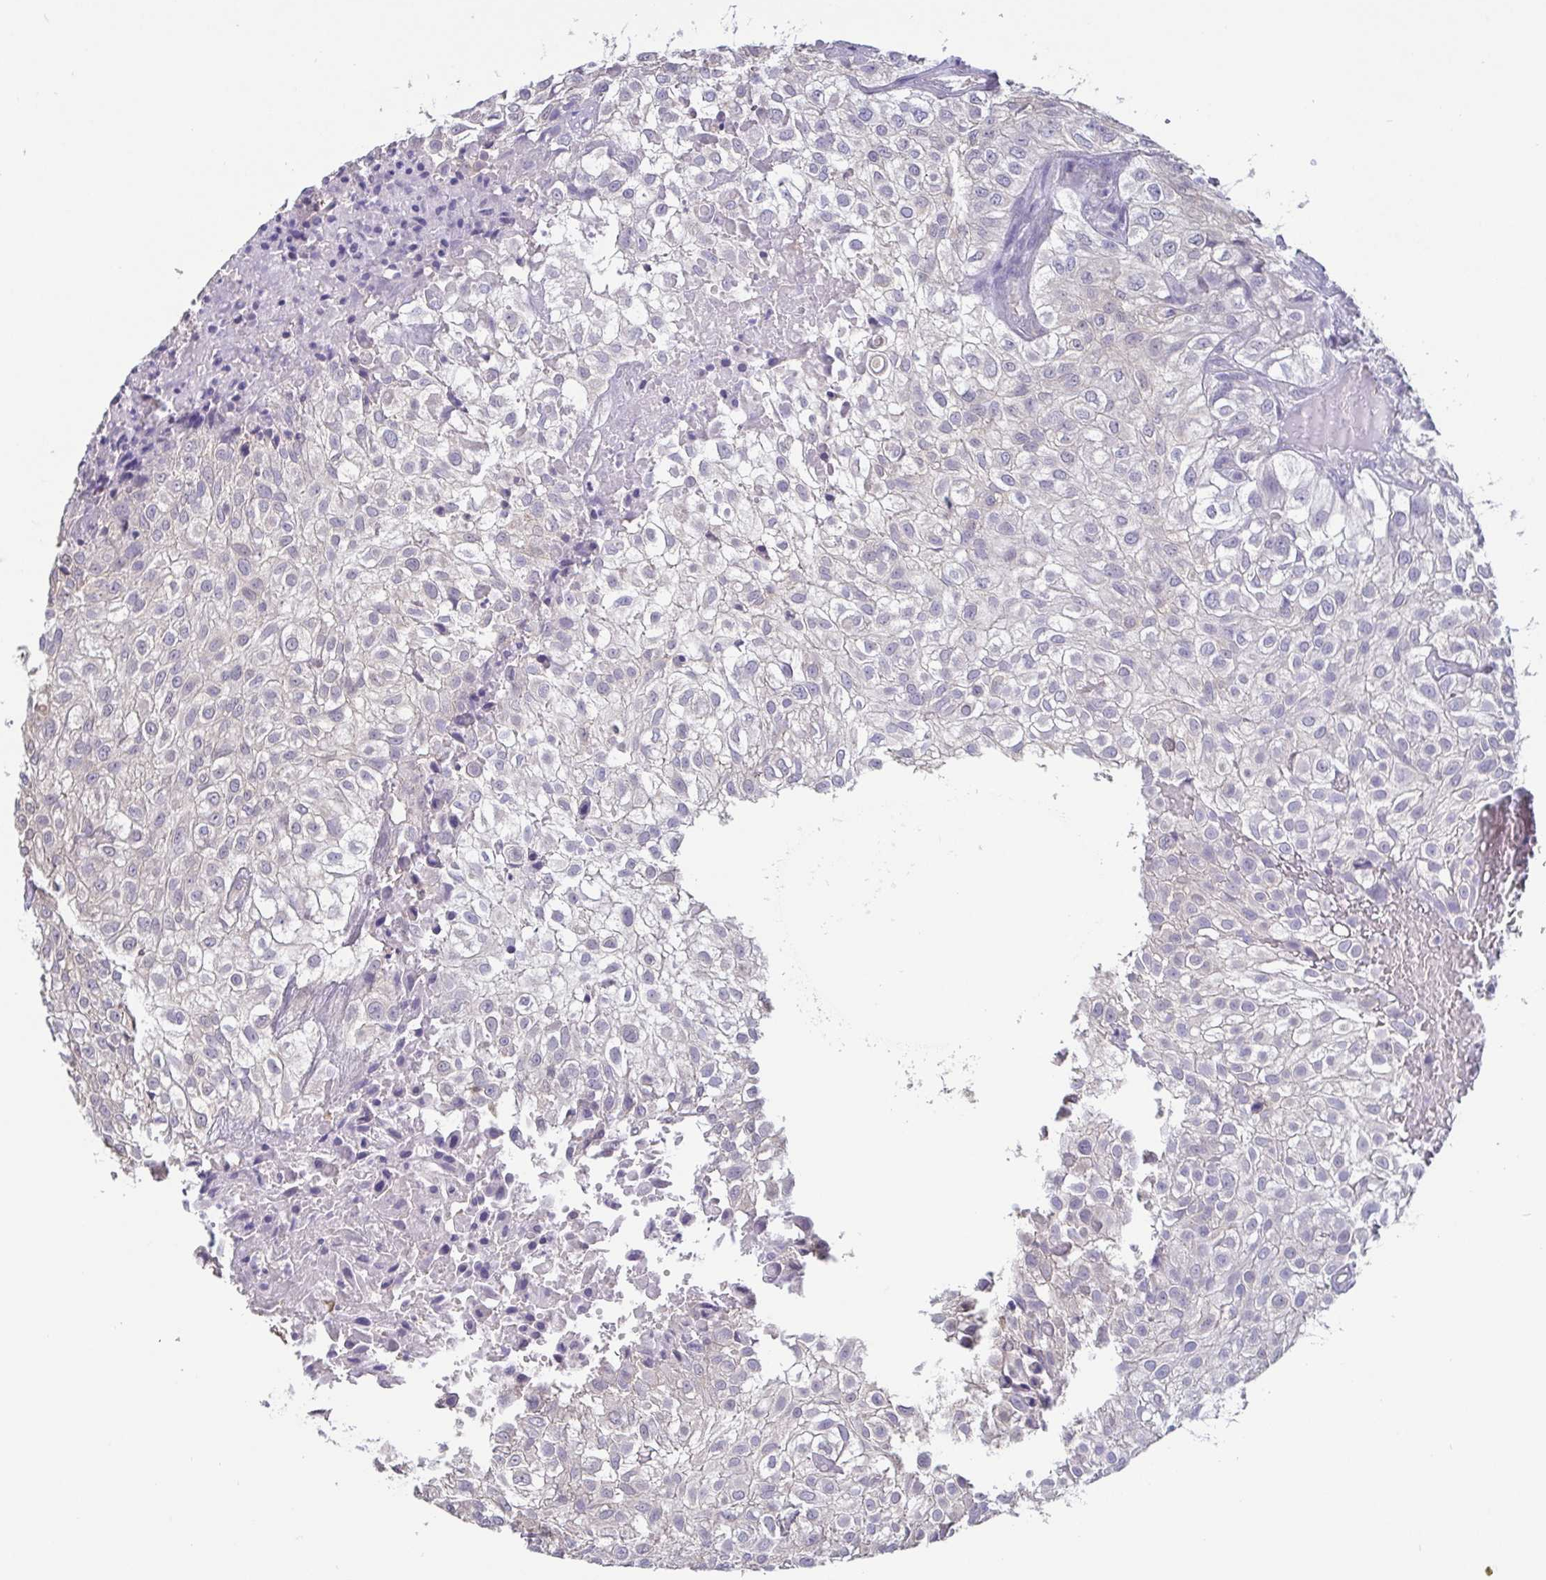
{"staining": {"intensity": "negative", "quantity": "none", "location": "none"}, "tissue": "urothelial cancer", "cell_type": "Tumor cells", "image_type": "cancer", "snomed": [{"axis": "morphology", "description": "Urothelial carcinoma, High grade"}, {"axis": "topography", "description": "Urinary bladder"}], "caption": "This is a micrograph of immunohistochemistry staining of urothelial cancer, which shows no expression in tumor cells.", "gene": "IDH1", "patient": {"sex": "male", "age": 56}}